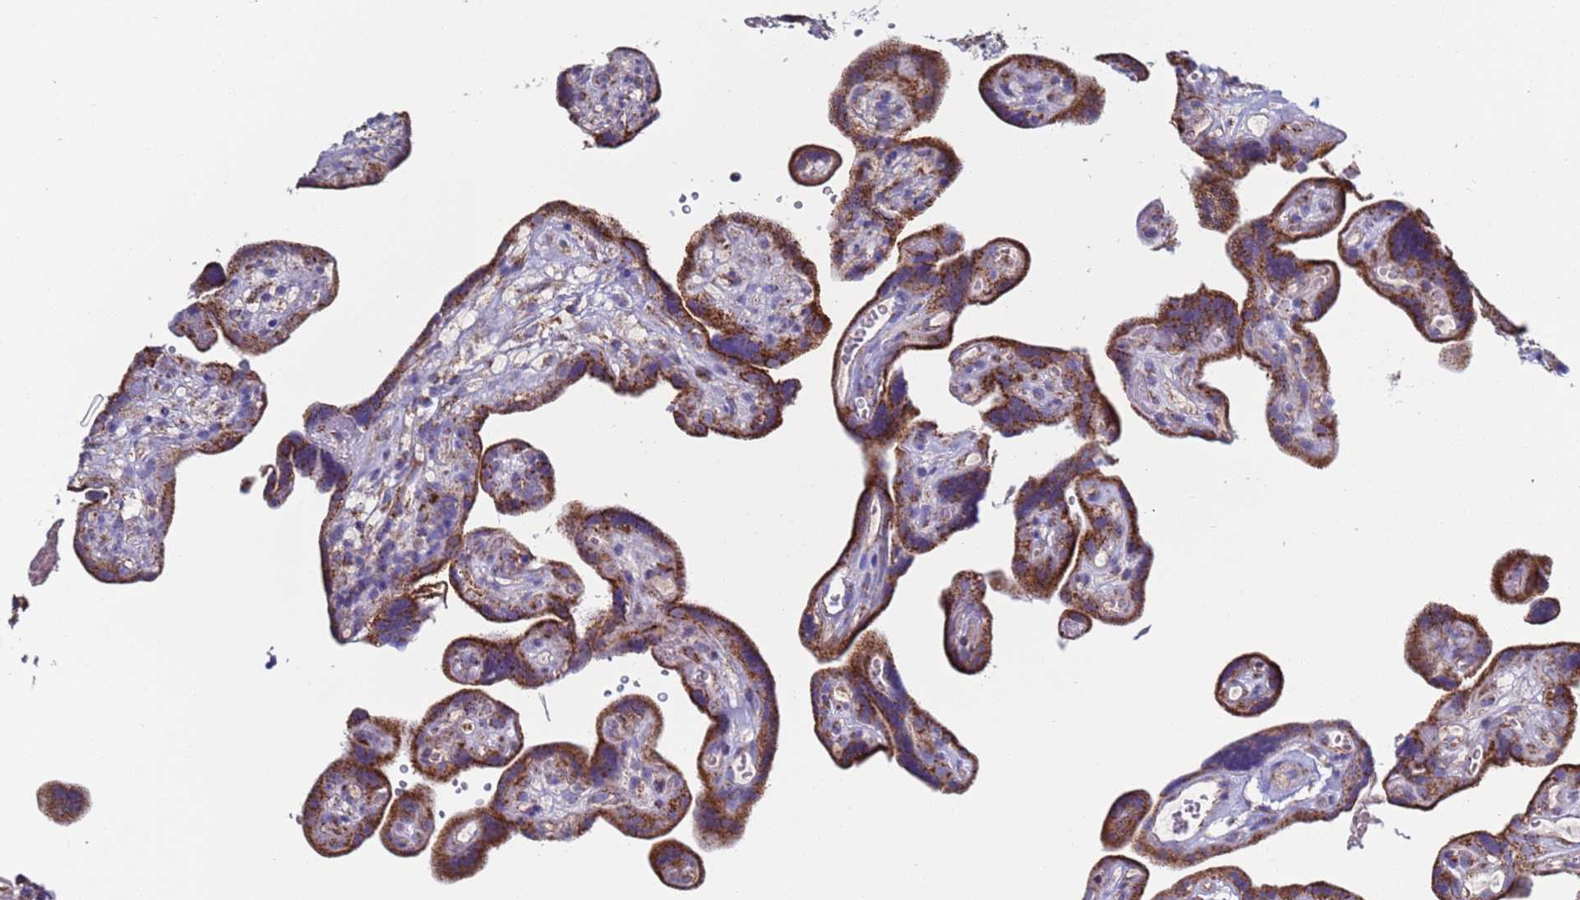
{"staining": {"intensity": "moderate", "quantity": ">75%", "location": "cytoplasmic/membranous"}, "tissue": "placenta", "cell_type": "Decidual cells", "image_type": "normal", "snomed": [{"axis": "morphology", "description": "Normal tissue, NOS"}, {"axis": "topography", "description": "Placenta"}], "caption": "Immunohistochemical staining of unremarkable human placenta demonstrates >75% levels of moderate cytoplasmic/membranous protein positivity in about >75% of decidual cells. Ihc stains the protein of interest in brown and the nuclei are stained blue.", "gene": "ZBTB39", "patient": {"sex": "female", "age": 30}}